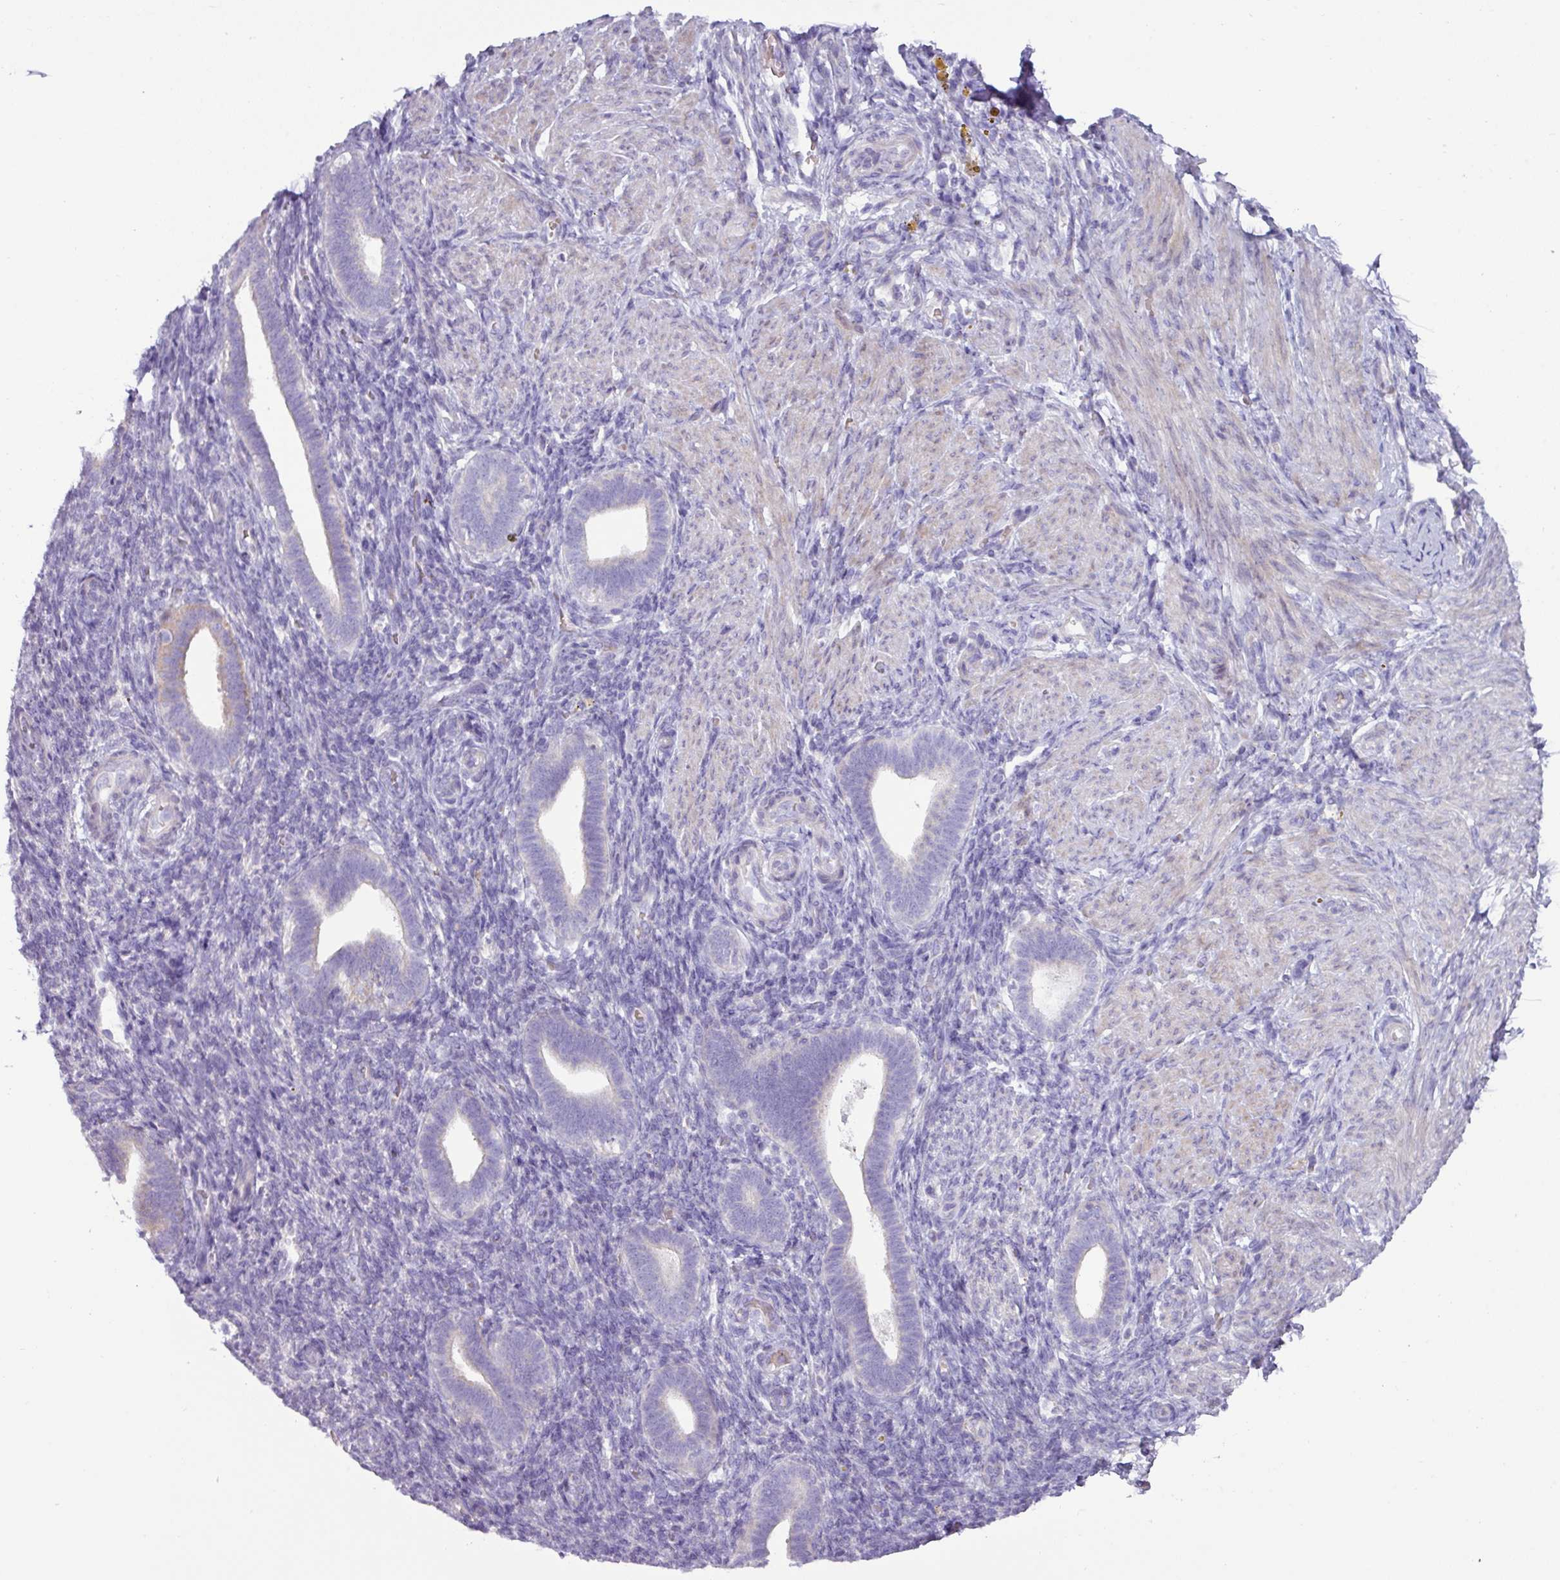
{"staining": {"intensity": "negative", "quantity": "none", "location": "none"}, "tissue": "endometrium", "cell_type": "Cells in endometrial stroma", "image_type": "normal", "snomed": [{"axis": "morphology", "description": "Normal tissue, NOS"}, {"axis": "topography", "description": "Endometrium"}], "caption": "A high-resolution histopathology image shows immunohistochemistry (IHC) staining of normal endometrium, which exhibits no significant expression in cells in endometrial stroma.", "gene": "RGS16", "patient": {"sex": "female", "age": 34}}